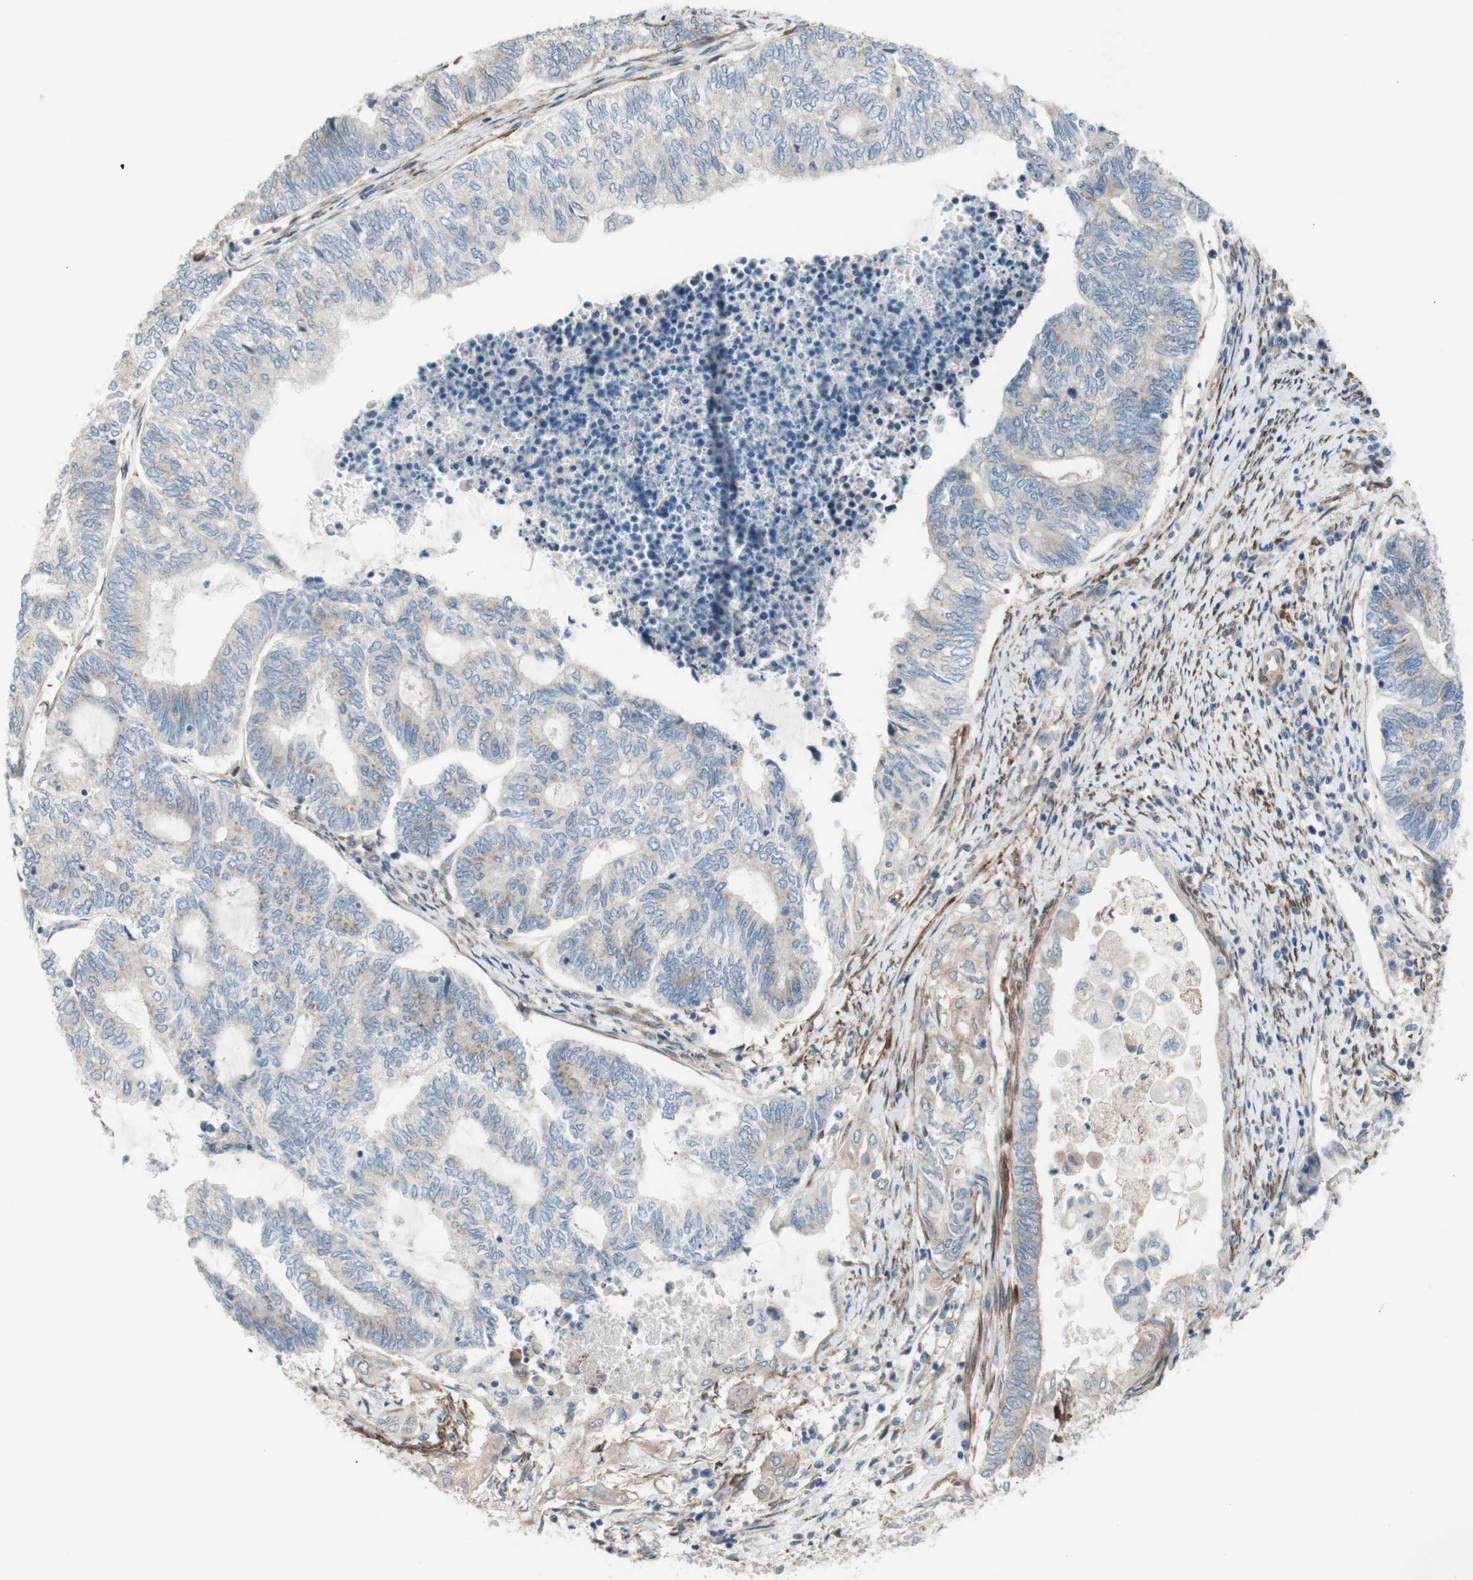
{"staining": {"intensity": "weak", "quantity": ">75%", "location": "cytoplasmic/membranous"}, "tissue": "endometrial cancer", "cell_type": "Tumor cells", "image_type": "cancer", "snomed": [{"axis": "morphology", "description": "Adenocarcinoma, NOS"}, {"axis": "topography", "description": "Uterus"}, {"axis": "topography", "description": "Endometrium"}], "caption": "Weak cytoplasmic/membranous staining for a protein is present in approximately >75% of tumor cells of endometrial cancer (adenocarcinoma) using IHC.", "gene": "CNN3", "patient": {"sex": "female", "age": 70}}